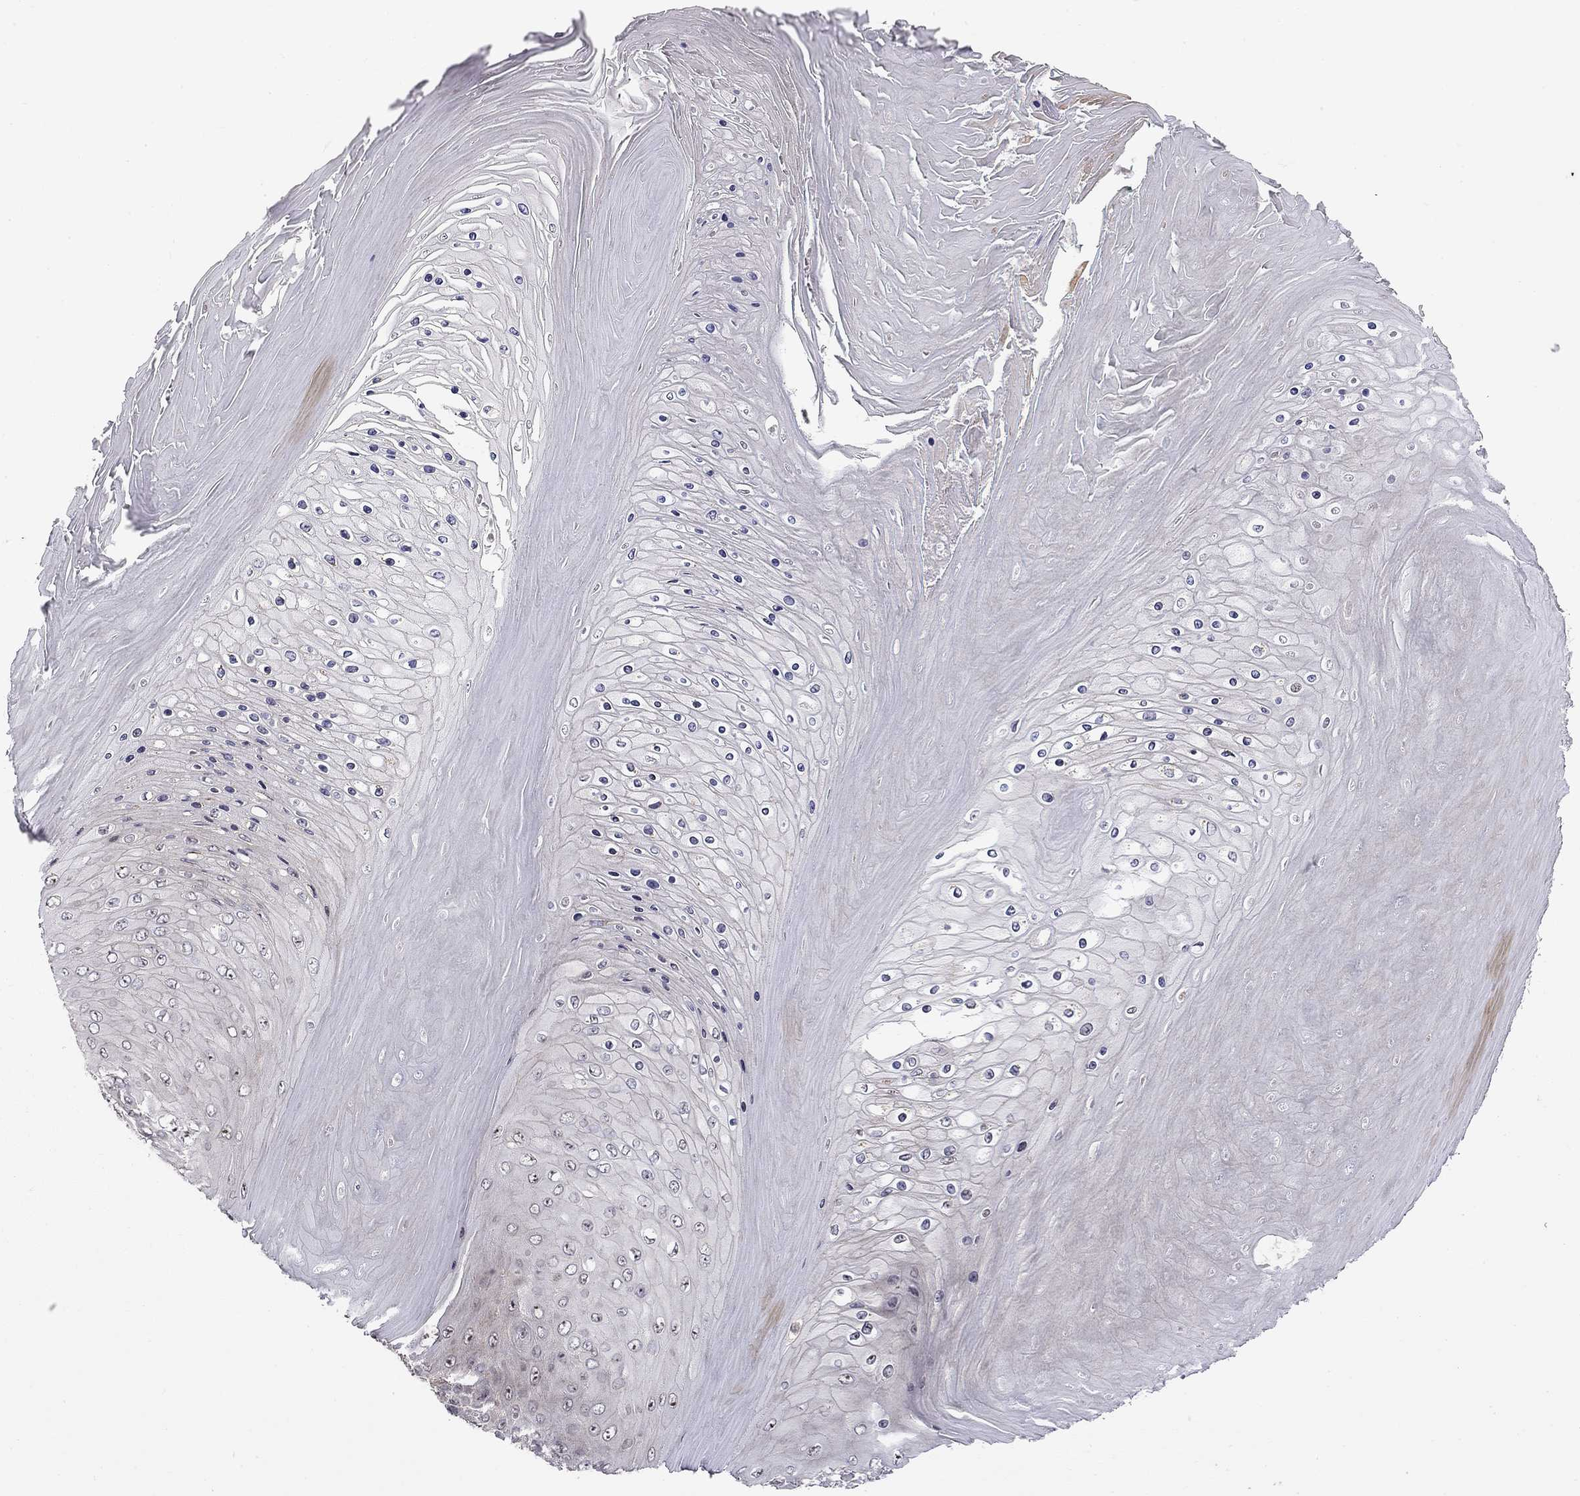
{"staining": {"intensity": "moderate", "quantity": "<25%", "location": "nuclear"}, "tissue": "skin cancer", "cell_type": "Tumor cells", "image_type": "cancer", "snomed": [{"axis": "morphology", "description": "Squamous cell carcinoma, NOS"}, {"axis": "topography", "description": "Skin"}], "caption": "Protein staining of squamous cell carcinoma (skin) tissue displays moderate nuclear positivity in about <25% of tumor cells. (brown staining indicates protein expression, while blue staining denotes nuclei).", "gene": "STXBP6", "patient": {"sex": "male", "age": 62}}